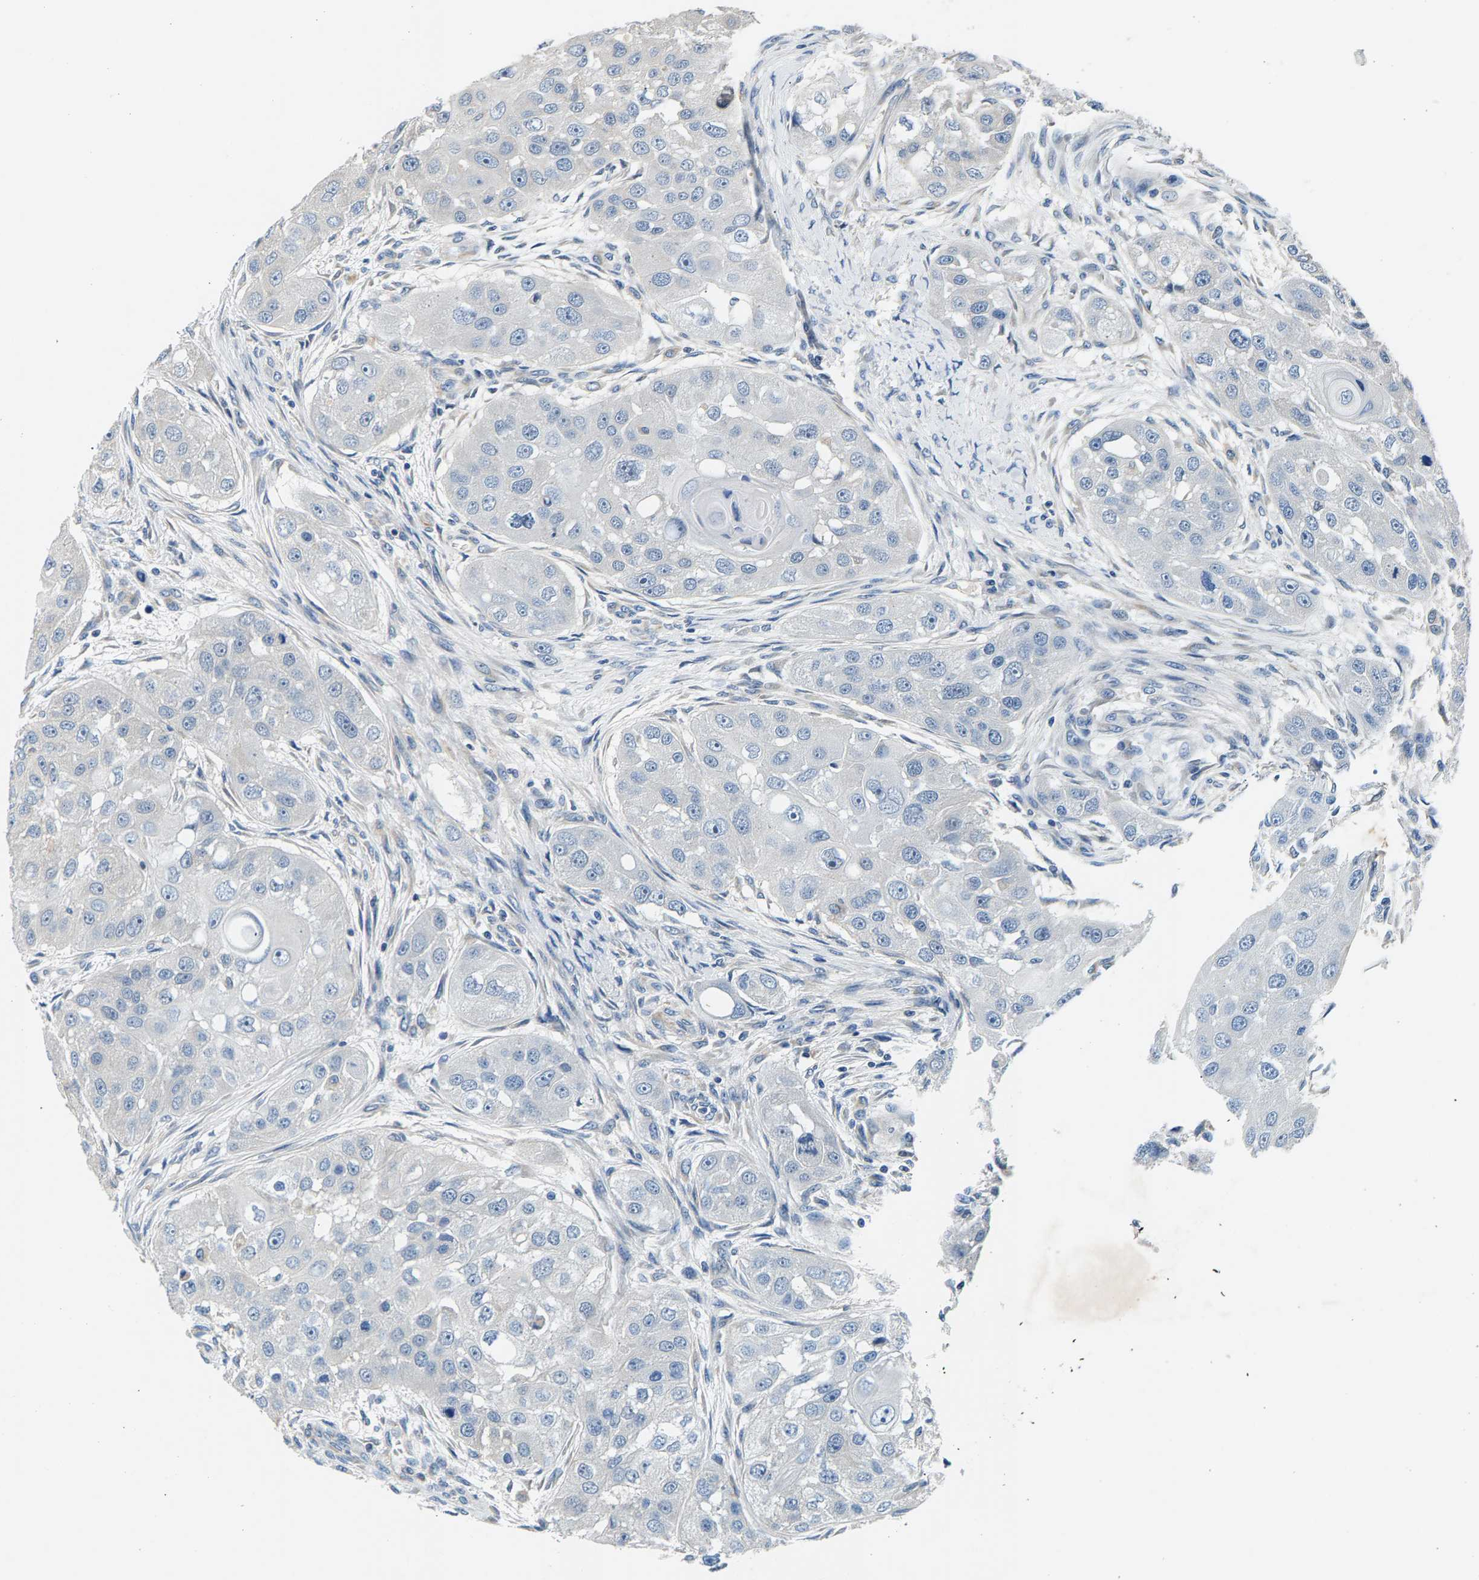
{"staining": {"intensity": "negative", "quantity": "none", "location": "none"}, "tissue": "head and neck cancer", "cell_type": "Tumor cells", "image_type": "cancer", "snomed": [{"axis": "morphology", "description": "Normal tissue, NOS"}, {"axis": "morphology", "description": "Squamous cell carcinoma, NOS"}, {"axis": "topography", "description": "Skeletal muscle"}, {"axis": "topography", "description": "Head-Neck"}], "caption": "Immunohistochemistry photomicrograph of neoplastic tissue: head and neck cancer (squamous cell carcinoma) stained with DAB (3,3'-diaminobenzidine) displays no significant protein expression in tumor cells. (DAB (3,3'-diaminobenzidine) immunohistochemistry (IHC), high magnification).", "gene": "NT5C", "patient": {"sex": "male", "age": 51}}